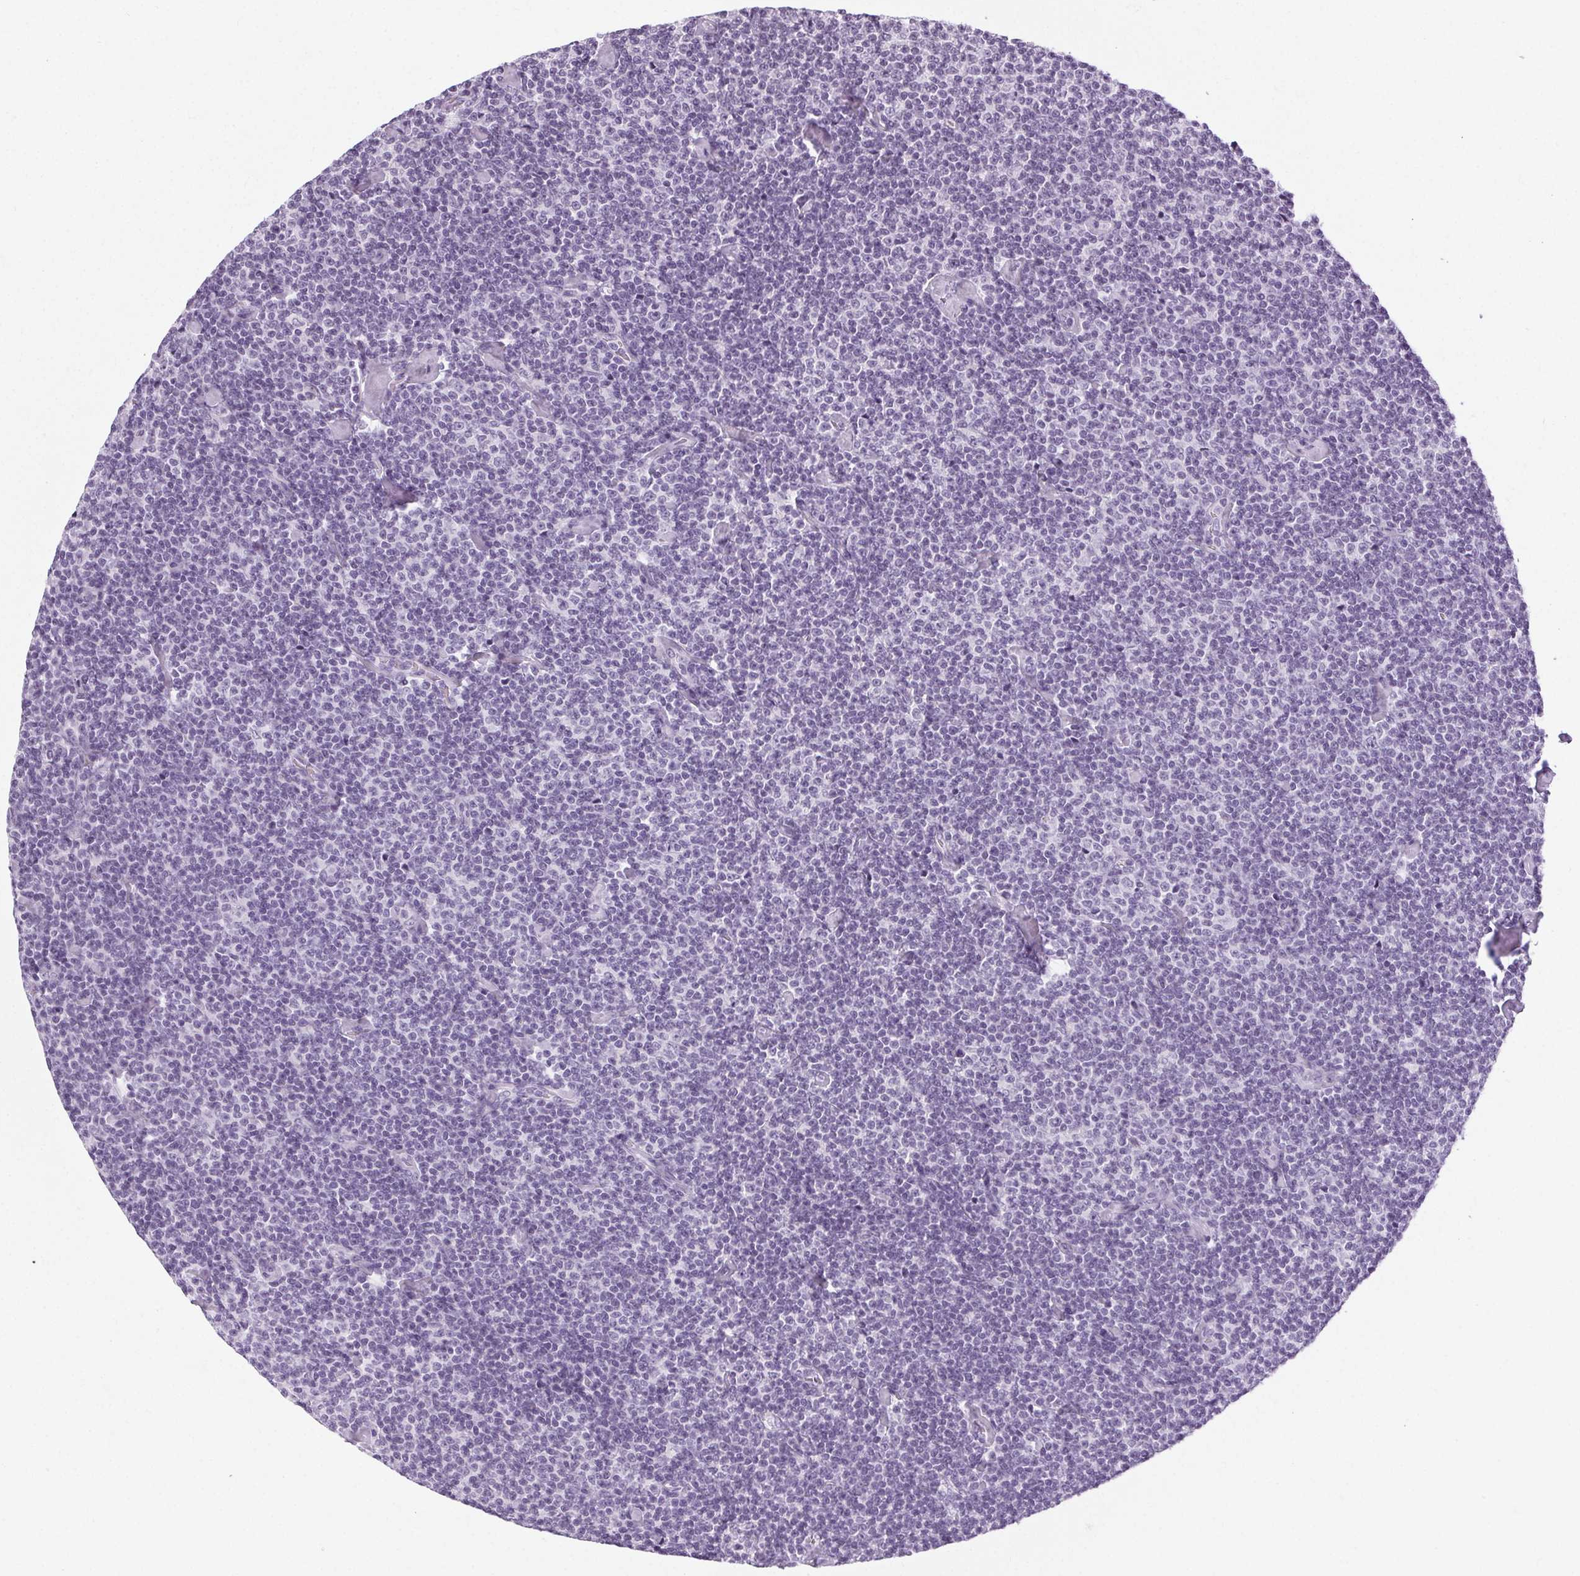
{"staining": {"intensity": "negative", "quantity": "none", "location": "none"}, "tissue": "lymphoma", "cell_type": "Tumor cells", "image_type": "cancer", "snomed": [{"axis": "morphology", "description": "Malignant lymphoma, non-Hodgkin's type, Low grade"}, {"axis": "topography", "description": "Lymph node"}], "caption": "Protein analysis of malignant lymphoma, non-Hodgkin's type (low-grade) reveals no significant staining in tumor cells. (Stains: DAB immunohistochemistry (IHC) with hematoxylin counter stain, Microscopy: brightfield microscopy at high magnification).", "gene": "POMC", "patient": {"sex": "male", "age": 81}}